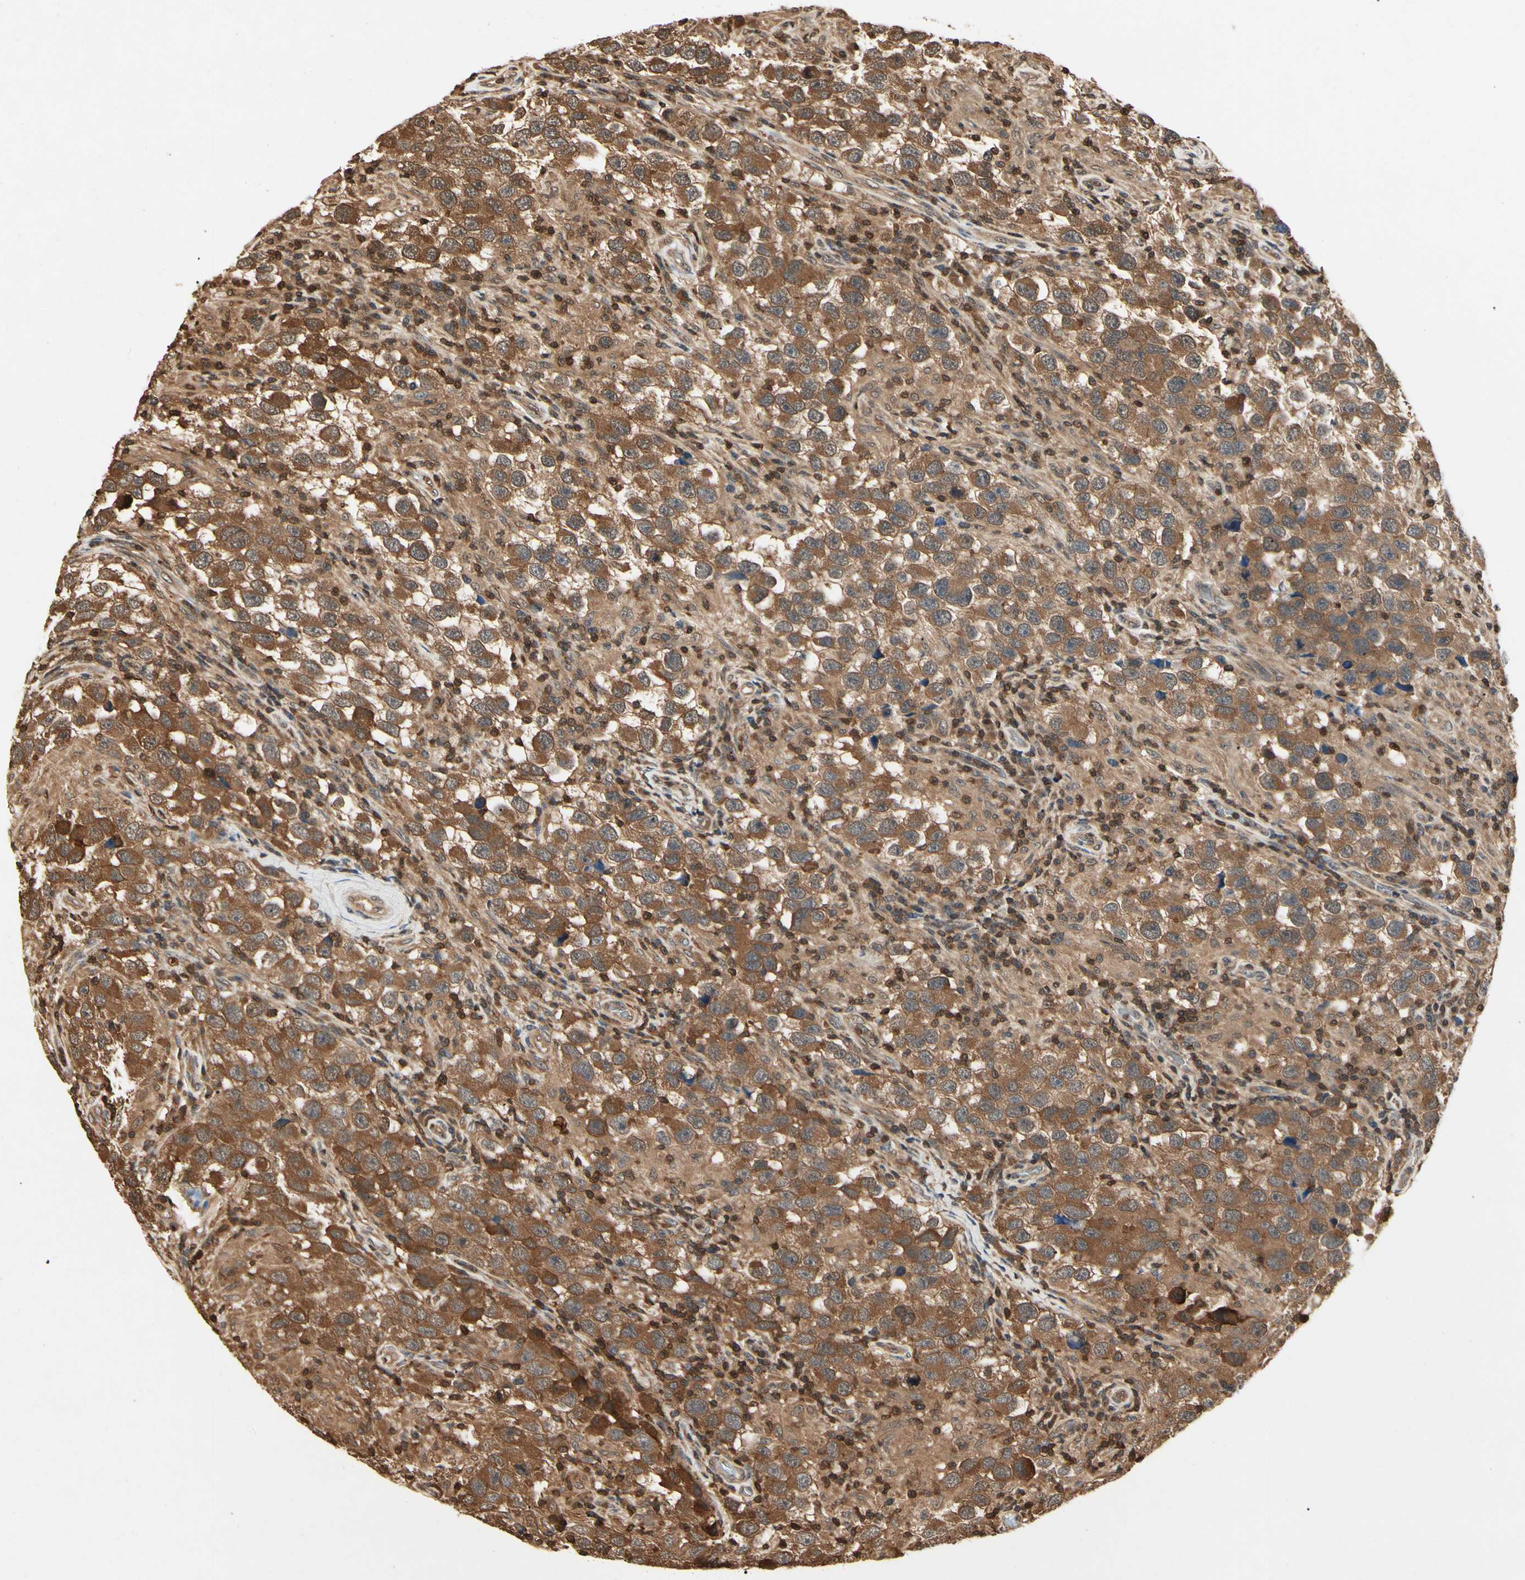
{"staining": {"intensity": "moderate", "quantity": ">75%", "location": "cytoplasmic/membranous"}, "tissue": "testis cancer", "cell_type": "Tumor cells", "image_type": "cancer", "snomed": [{"axis": "morphology", "description": "Carcinoma, Embryonal, NOS"}, {"axis": "topography", "description": "Testis"}], "caption": "Brown immunohistochemical staining in embryonal carcinoma (testis) reveals moderate cytoplasmic/membranous positivity in about >75% of tumor cells. Using DAB (brown) and hematoxylin (blue) stains, captured at high magnification using brightfield microscopy.", "gene": "YWHAQ", "patient": {"sex": "male", "age": 21}}